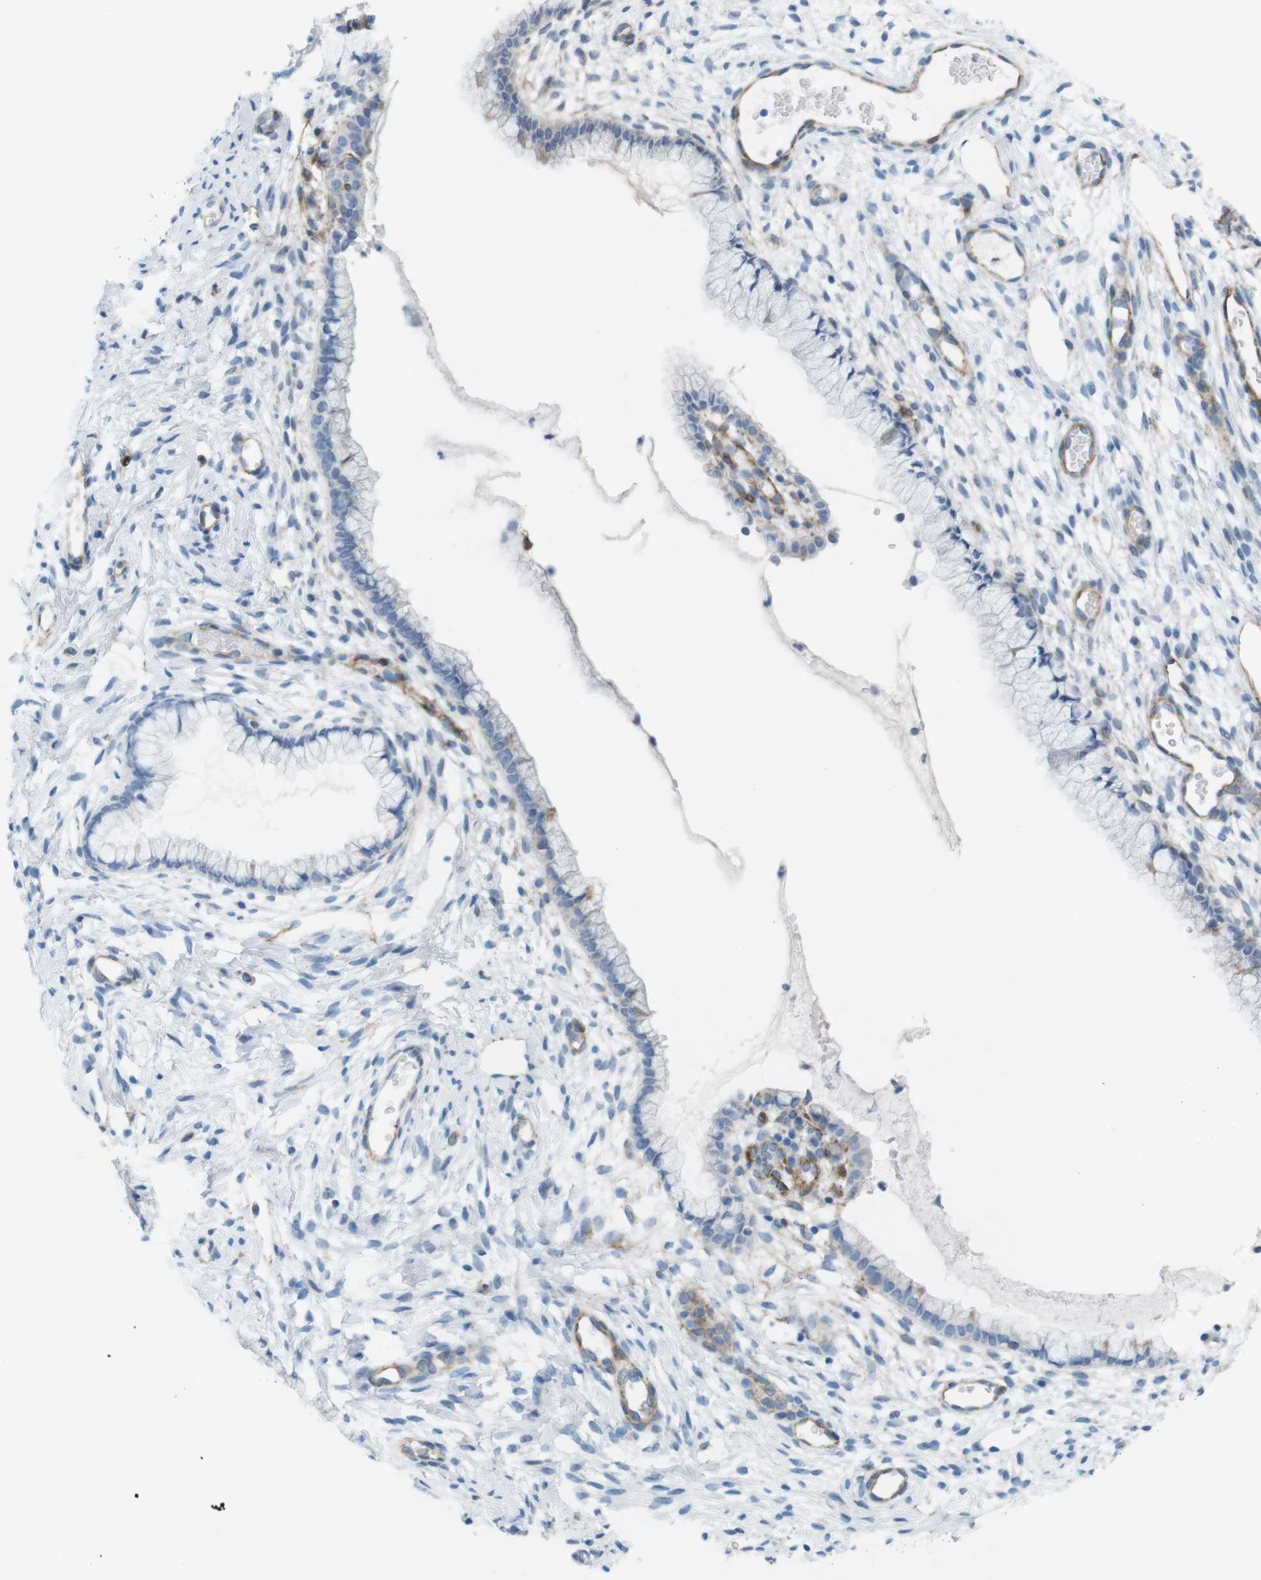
{"staining": {"intensity": "negative", "quantity": "none", "location": "none"}, "tissue": "cervix", "cell_type": "Glandular cells", "image_type": "normal", "snomed": [{"axis": "morphology", "description": "Normal tissue, NOS"}, {"axis": "topography", "description": "Cervix"}], "caption": "This is a micrograph of IHC staining of benign cervix, which shows no expression in glandular cells.", "gene": "MYH9", "patient": {"sex": "female", "age": 65}}